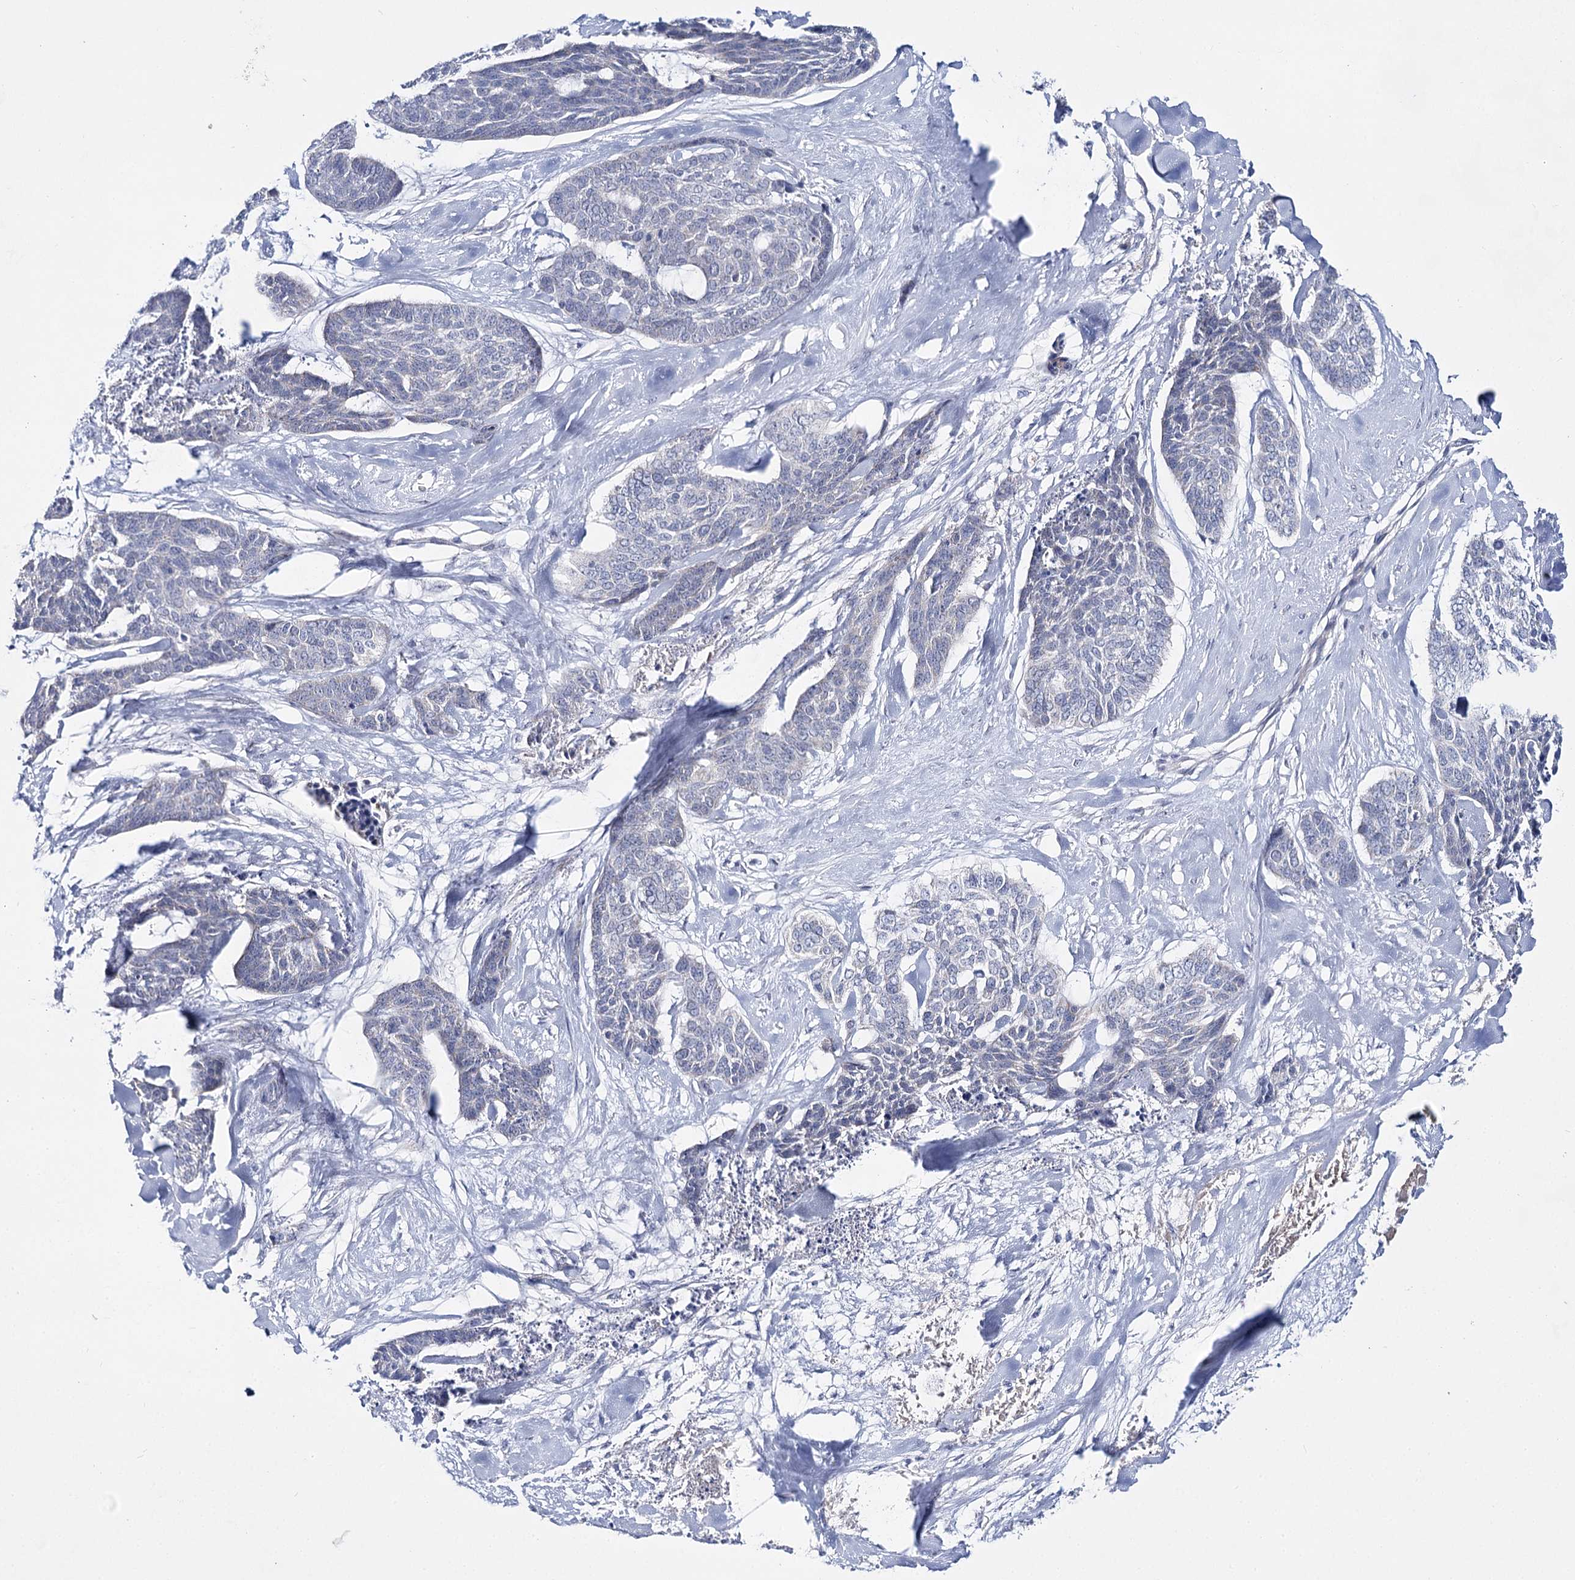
{"staining": {"intensity": "negative", "quantity": "none", "location": "none"}, "tissue": "skin cancer", "cell_type": "Tumor cells", "image_type": "cancer", "snomed": [{"axis": "morphology", "description": "Basal cell carcinoma"}, {"axis": "topography", "description": "Skin"}], "caption": "Immunohistochemical staining of skin cancer (basal cell carcinoma) shows no significant positivity in tumor cells.", "gene": "BPHL", "patient": {"sex": "female", "age": 64}}